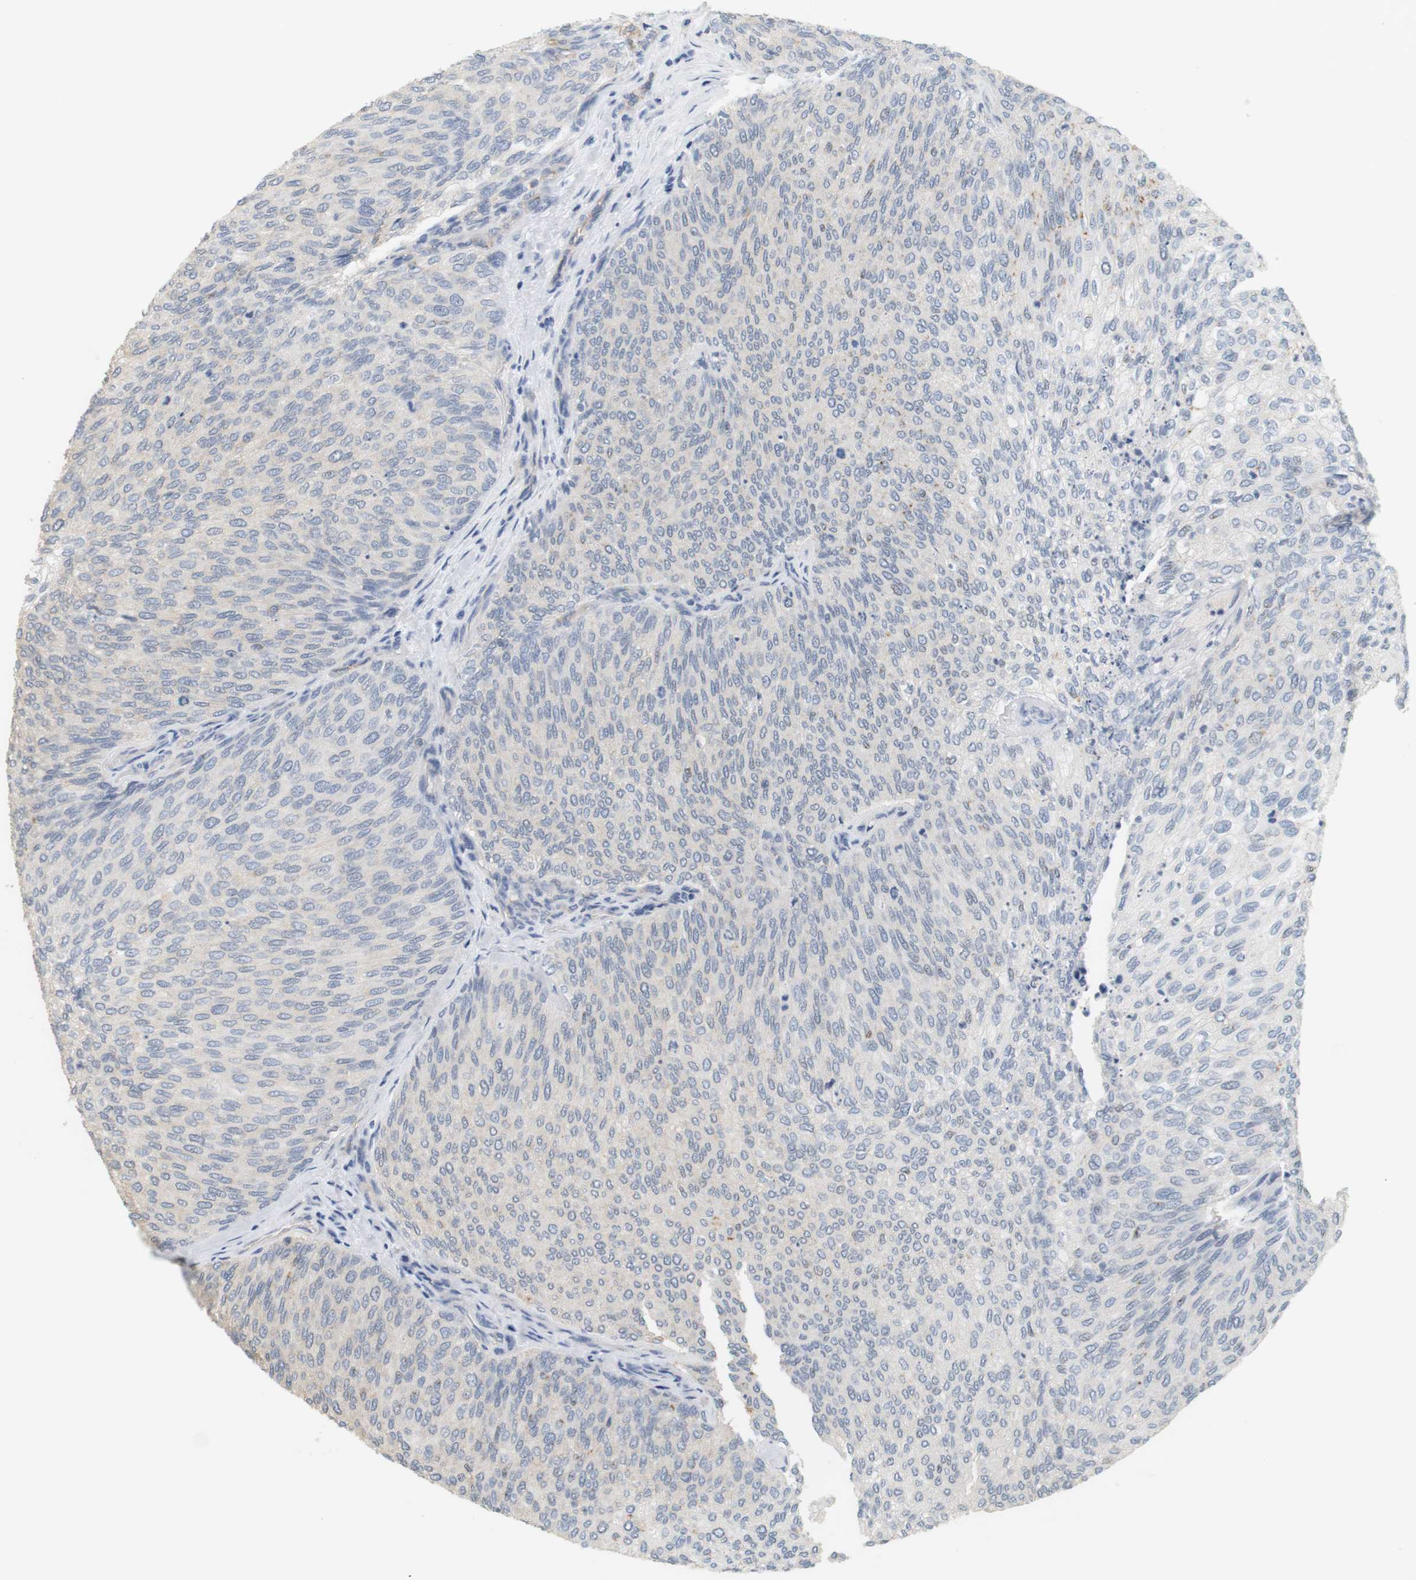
{"staining": {"intensity": "negative", "quantity": "none", "location": "none"}, "tissue": "urothelial cancer", "cell_type": "Tumor cells", "image_type": "cancer", "snomed": [{"axis": "morphology", "description": "Urothelial carcinoma, Low grade"}, {"axis": "topography", "description": "Urinary bladder"}], "caption": "The image displays no significant expression in tumor cells of low-grade urothelial carcinoma.", "gene": "OSR1", "patient": {"sex": "female", "age": 79}}